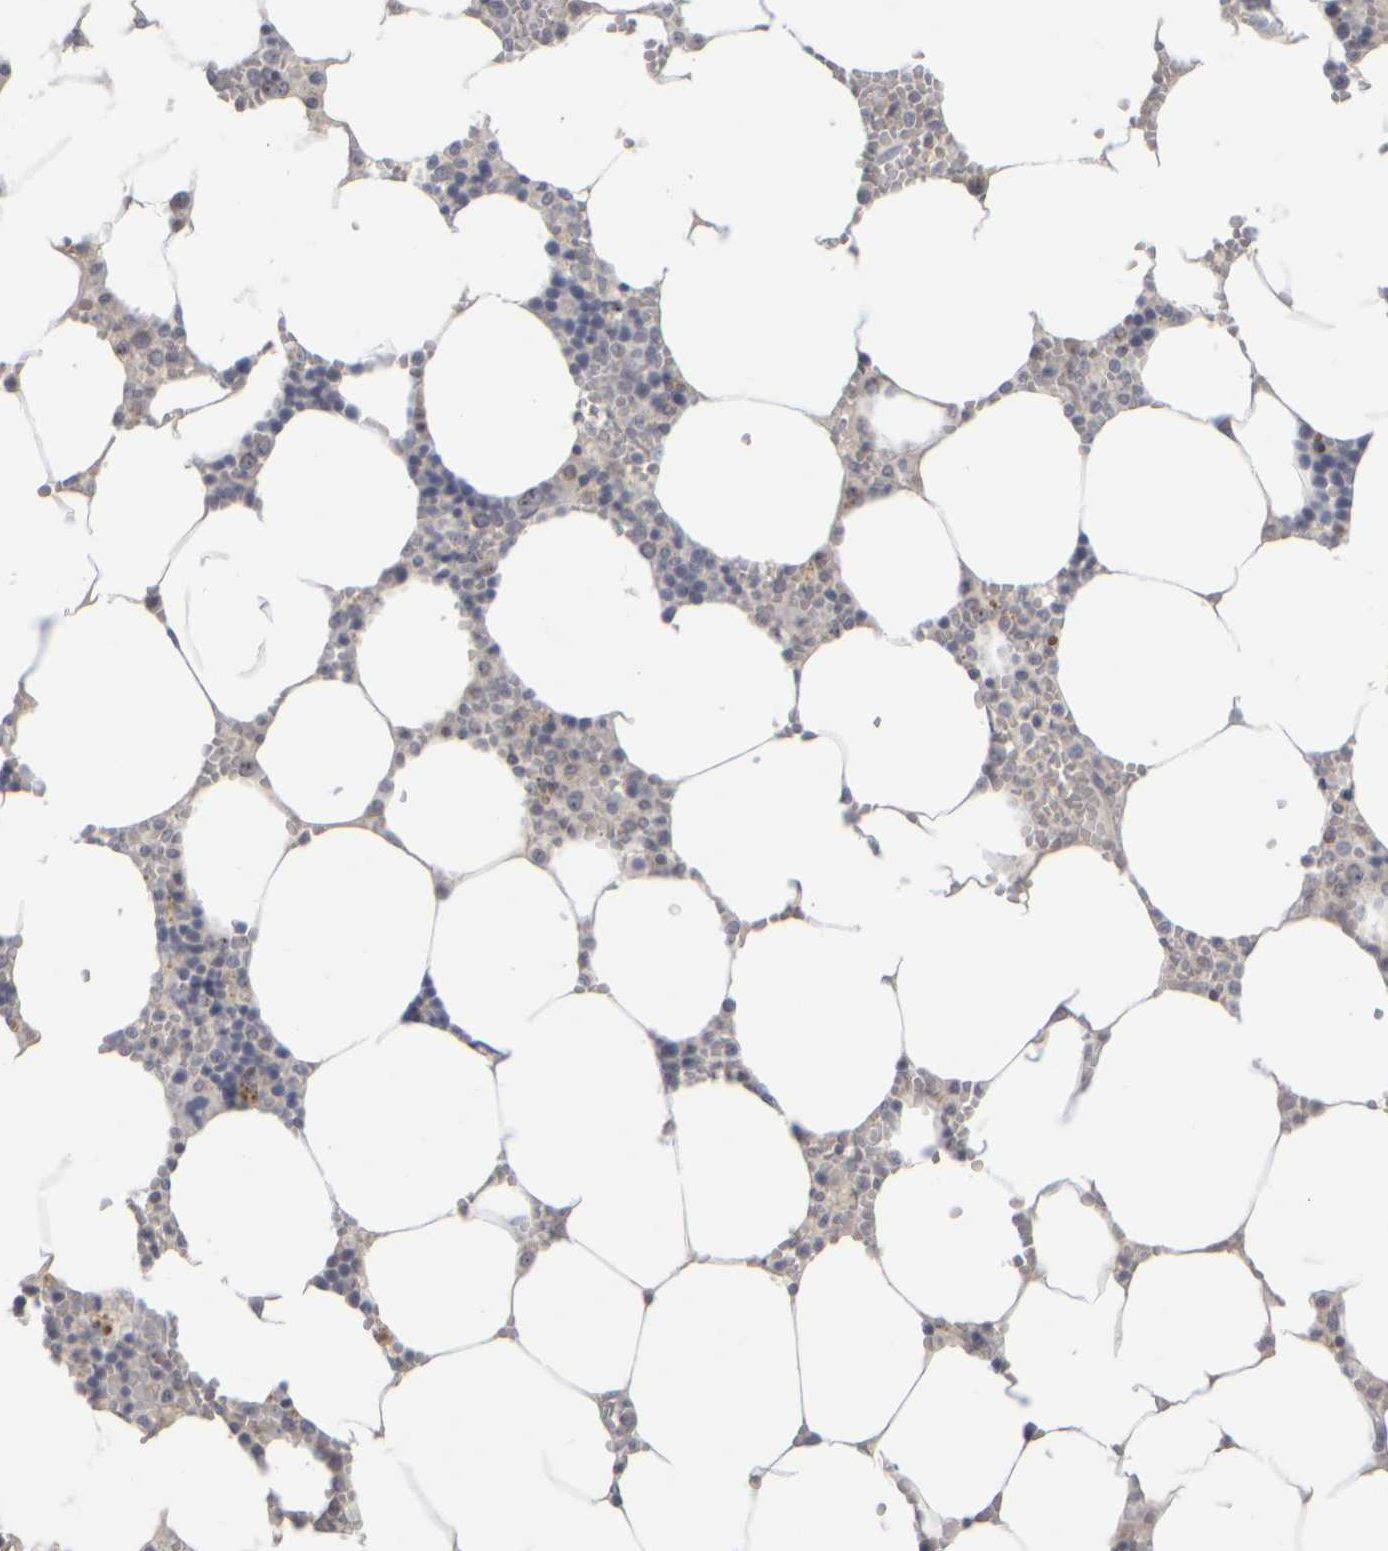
{"staining": {"intensity": "weak", "quantity": "<25%", "location": "cytoplasmic/membranous"}, "tissue": "bone marrow", "cell_type": "Hematopoietic cells", "image_type": "normal", "snomed": [{"axis": "morphology", "description": "Normal tissue, NOS"}, {"axis": "topography", "description": "Bone marrow"}], "caption": "Bone marrow stained for a protein using IHC exhibits no positivity hematopoietic cells.", "gene": "DCXR", "patient": {"sex": "male", "age": 70}}